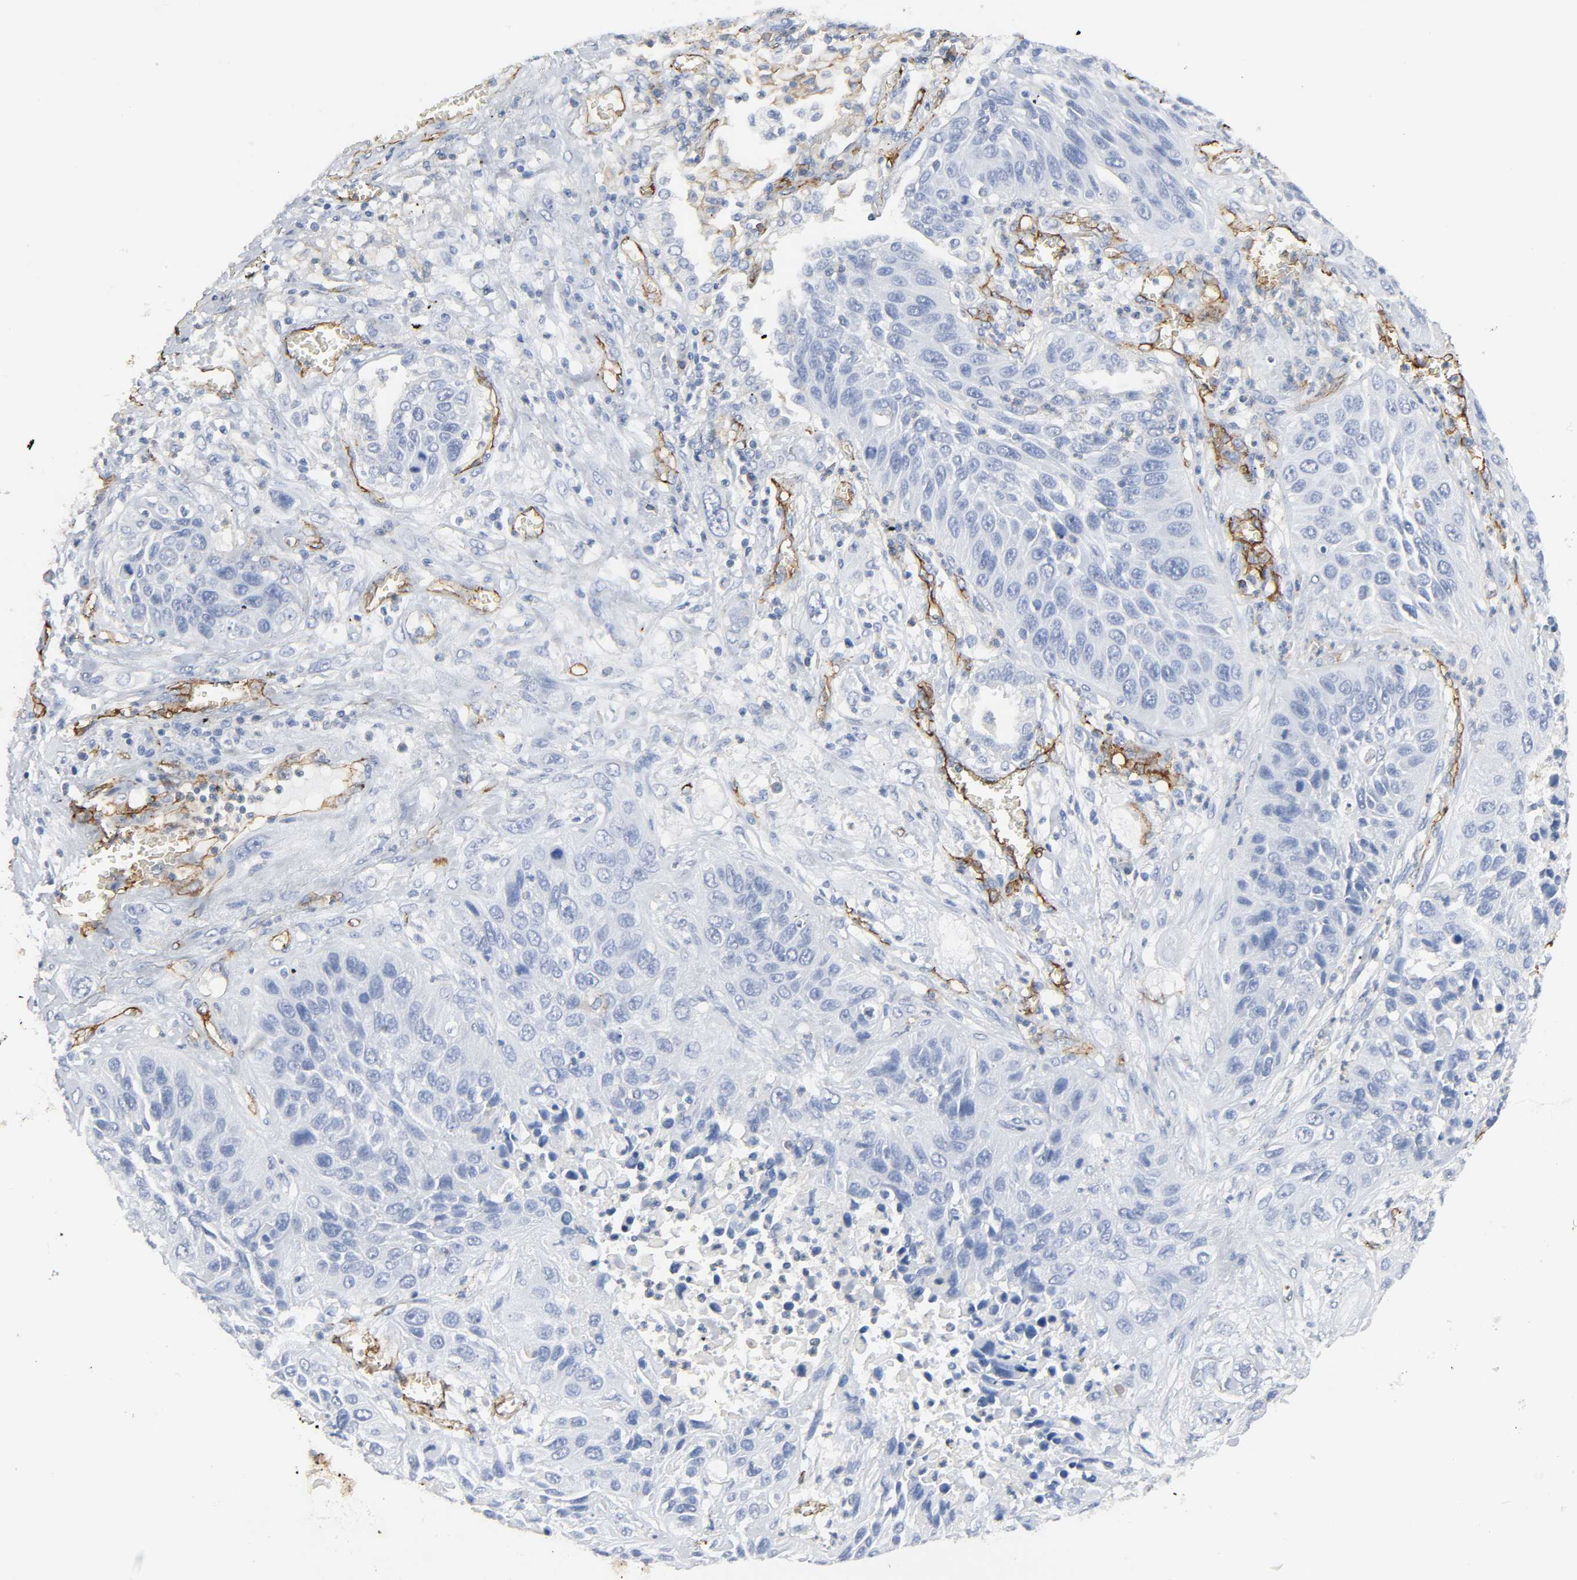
{"staining": {"intensity": "negative", "quantity": "none", "location": "none"}, "tissue": "lung cancer", "cell_type": "Tumor cells", "image_type": "cancer", "snomed": [{"axis": "morphology", "description": "Squamous cell carcinoma, NOS"}, {"axis": "topography", "description": "Lung"}], "caption": "Lung squamous cell carcinoma stained for a protein using immunohistochemistry (IHC) reveals no positivity tumor cells.", "gene": "PECAM1", "patient": {"sex": "female", "age": 76}}